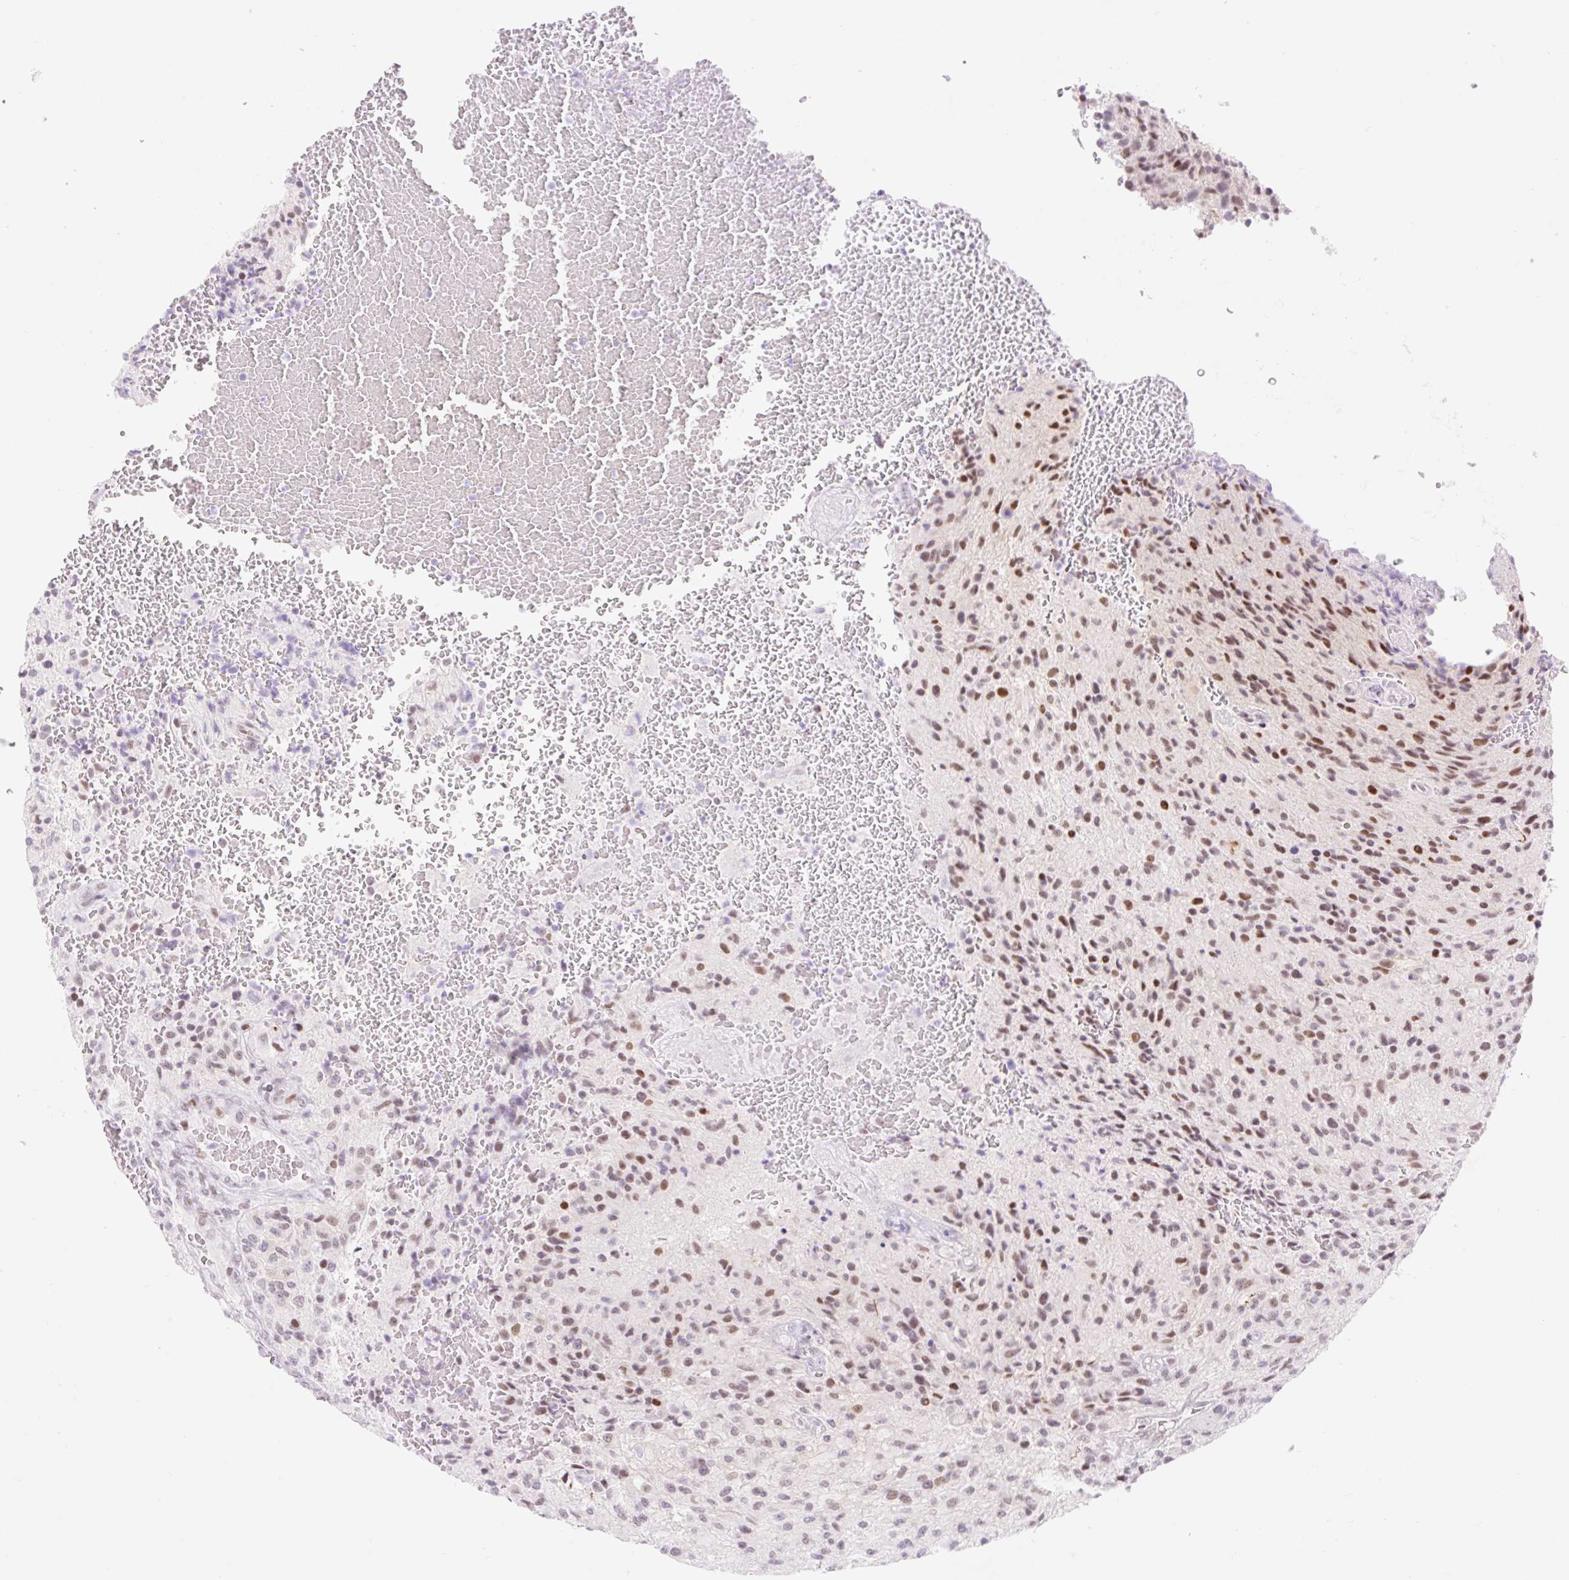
{"staining": {"intensity": "moderate", "quantity": ">75%", "location": "nuclear"}, "tissue": "glioma", "cell_type": "Tumor cells", "image_type": "cancer", "snomed": [{"axis": "morphology", "description": "Normal tissue, NOS"}, {"axis": "morphology", "description": "Glioma, malignant, High grade"}, {"axis": "topography", "description": "Cerebral cortex"}], "caption": "Protein expression analysis of high-grade glioma (malignant) displays moderate nuclear staining in approximately >75% of tumor cells.", "gene": "H2BW1", "patient": {"sex": "male", "age": 56}}